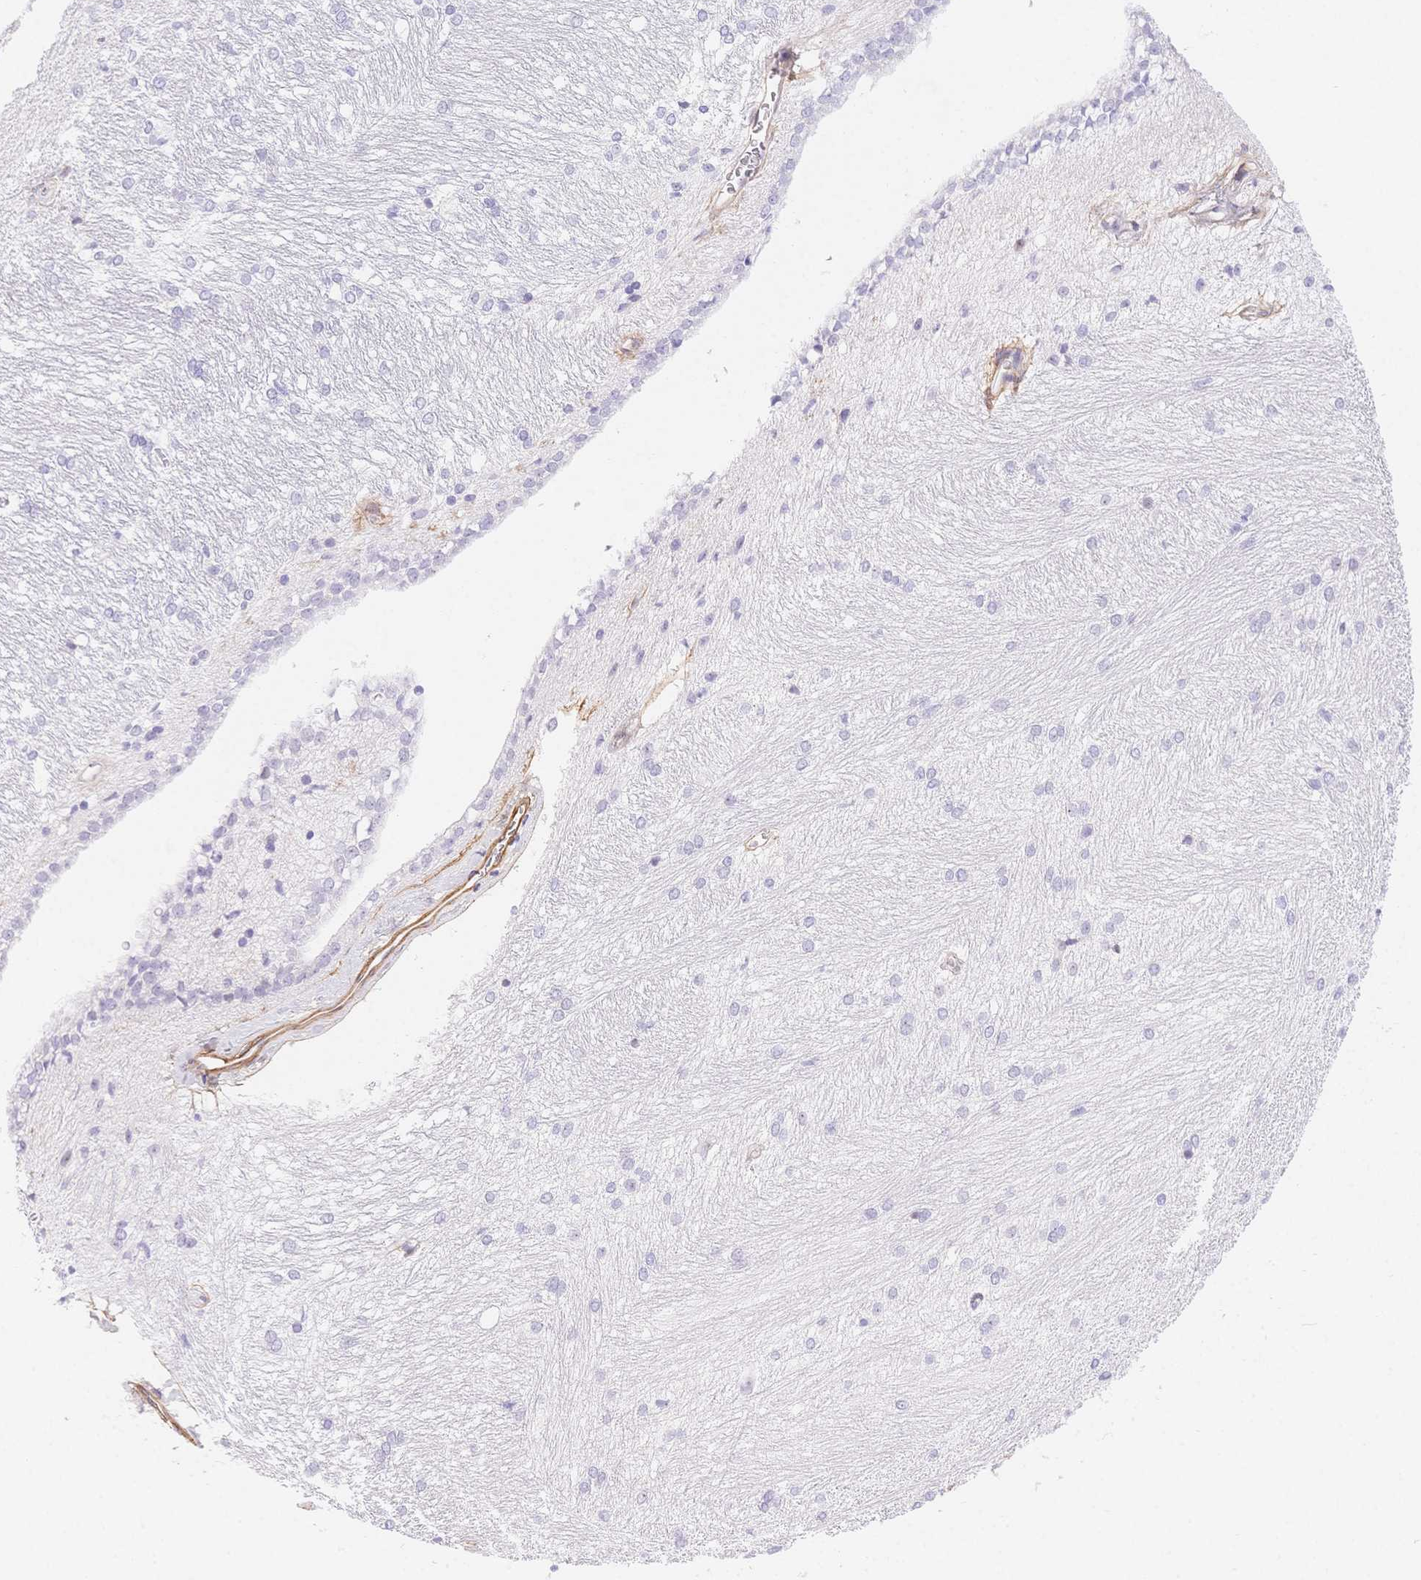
{"staining": {"intensity": "negative", "quantity": "none", "location": "none"}, "tissue": "hippocampus", "cell_type": "Glial cells", "image_type": "normal", "snomed": [{"axis": "morphology", "description": "Normal tissue, NOS"}, {"axis": "topography", "description": "Cerebral cortex"}, {"axis": "topography", "description": "Hippocampus"}], "caption": "The immunohistochemistry image has no significant expression in glial cells of hippocampus. The staining is performed using DAB brown chromogen with nuclei counter-stained in using hematoxylin.", "gene": "PDZD2", "patient": {"sex": "female", "age": 19}}